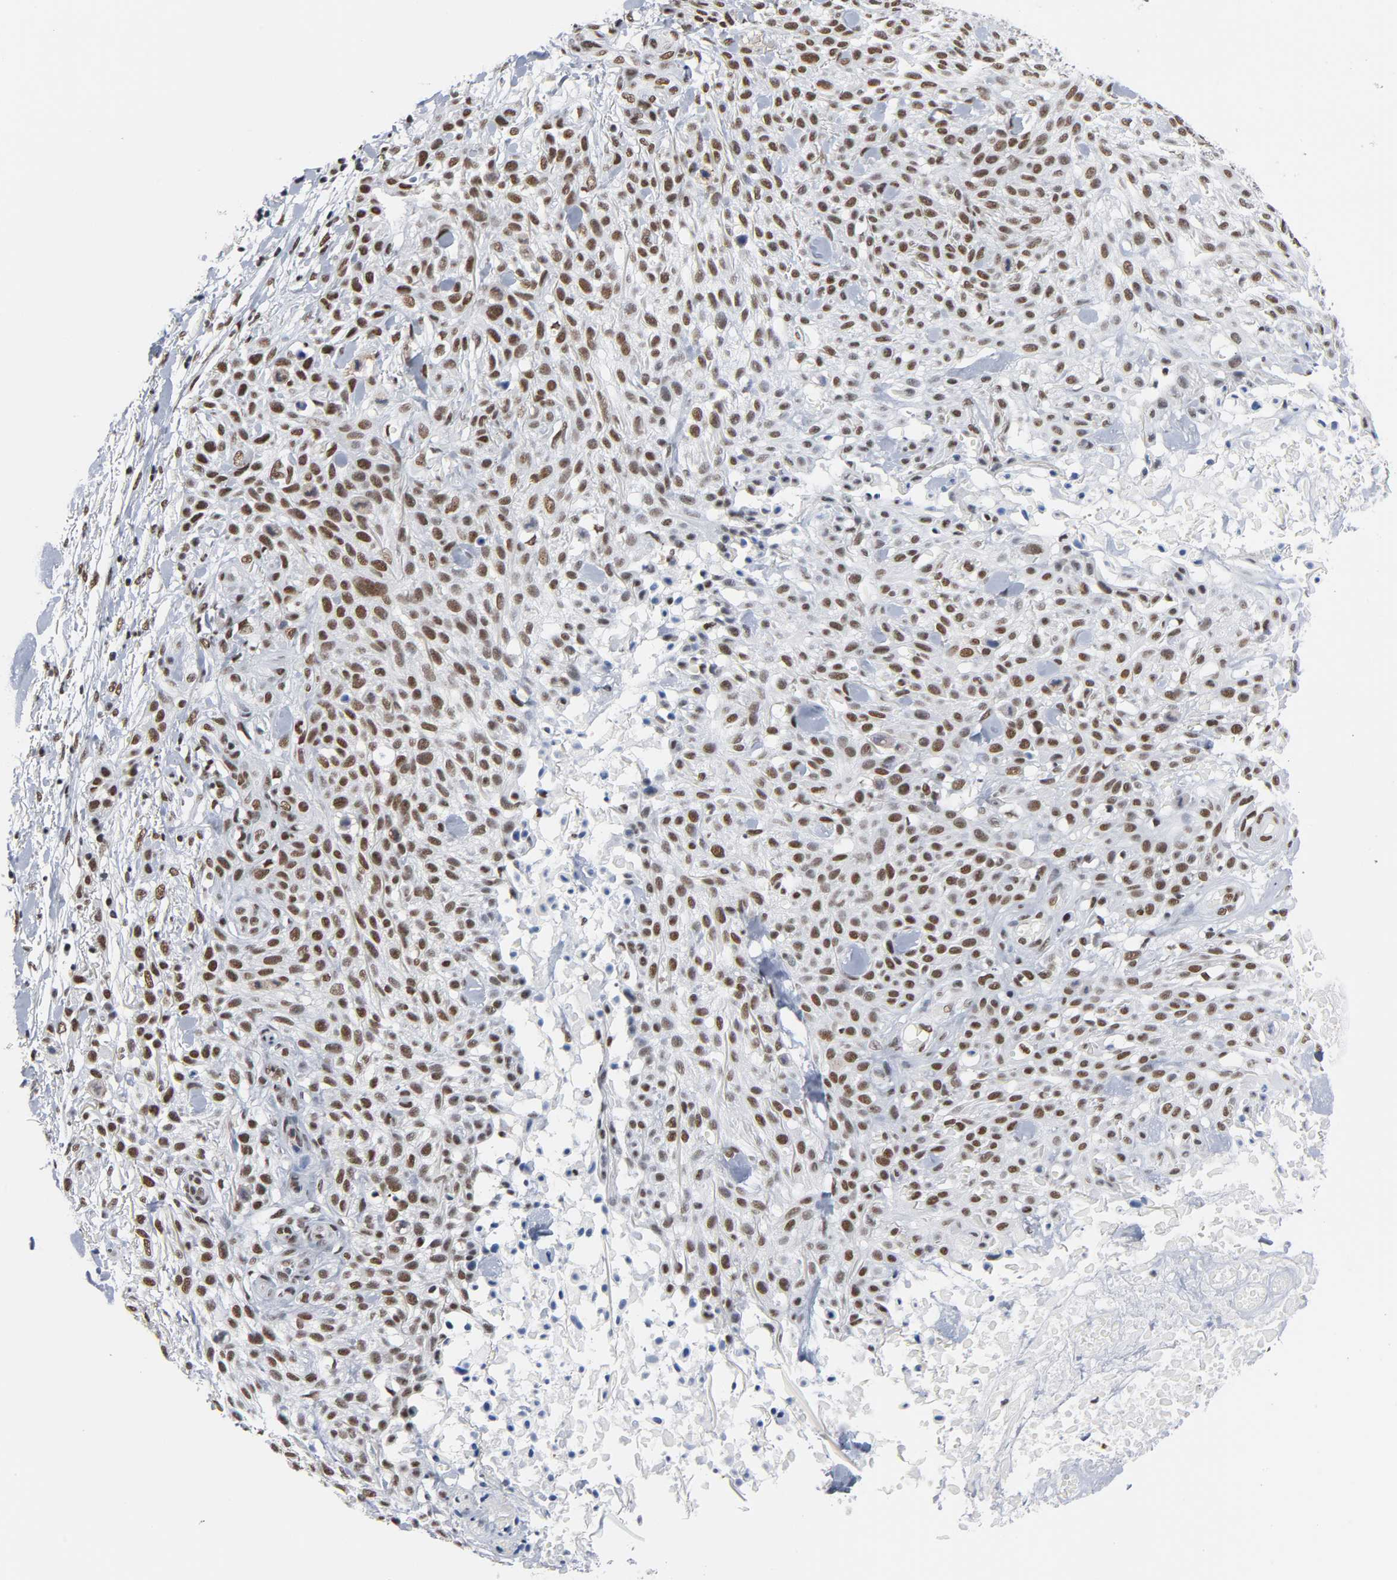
{"staining": {"intensity": "moderate", "quantity": ">75%", "location": "nuclear"}, "tissue": "skin cancer", "cell_type": "Tumor cells", "image_type": "cancer", "snomed": [{"axis": "morphology", "description": "Squamous cell carcinoma, NOS"}, {"axis": "topography", "description": "Skin"}], "caption": "Tumor cells demonstrate medium levels of moderate nuclear staining in approximately >75% of cells in squamous cell carcinoma (skin).", "gene": "CSTF2", "patient": {"sex": "female", "age": 42}}